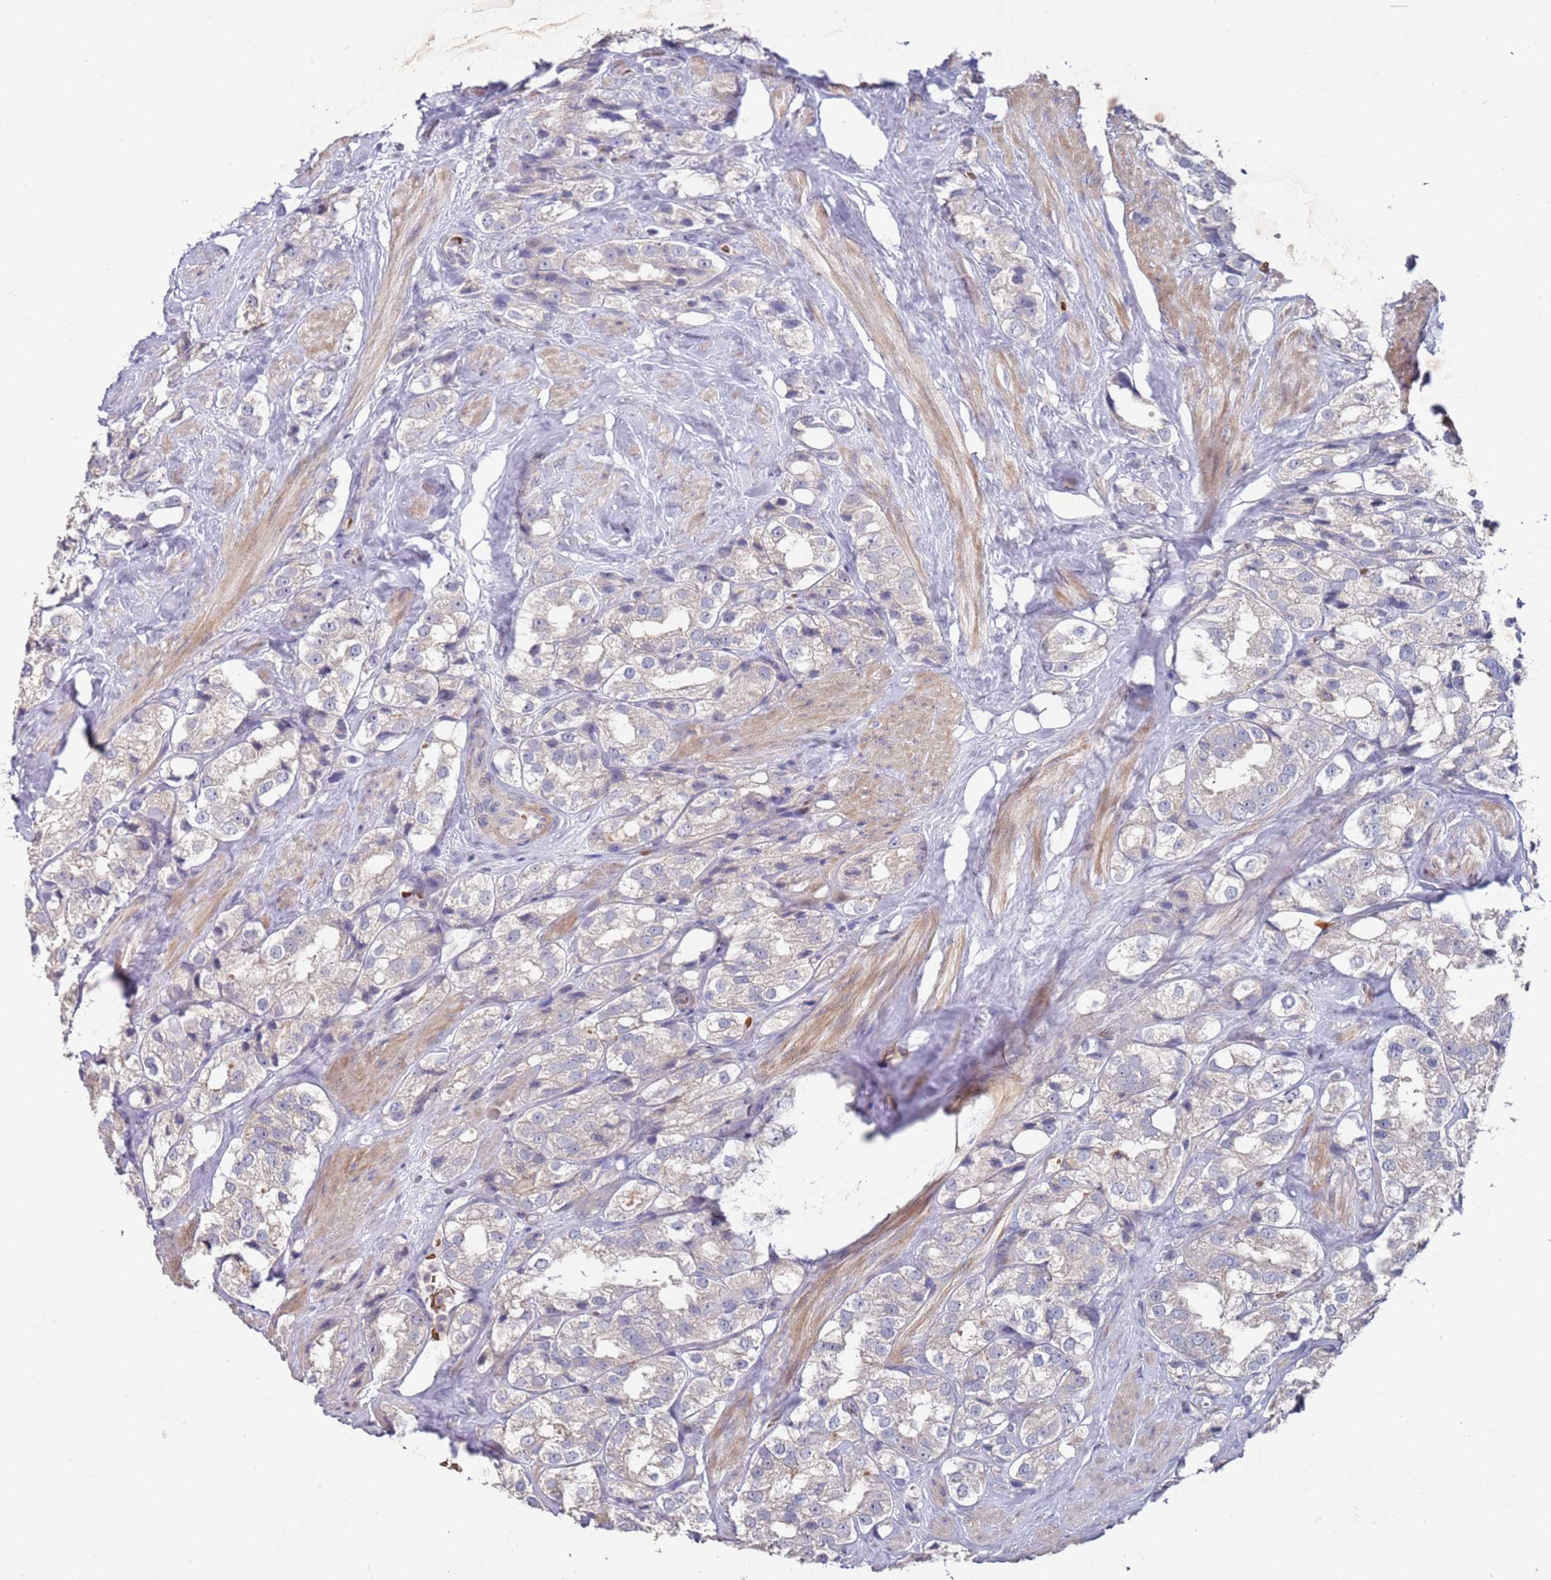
{"staining": {"intensity": "negative", "quantity": "none", "location": "none"}, "tissue": "prostate cancer", "cell_type": "Tumor cells", "image_type": "cancer", "snomed": [{"axis": "morphology", "description": "Adenocarcinoma, NOS"}, {"axis": "topography", "description": "Prostate"}], "caption": "A high-resolution histopathology image shows immunohistochemistry staining of adenocarcinoma (prostate), which demonstrates no significant expression in tumor cells.", "gene": "LACC1", "patient": {"sex": "male", "age": 79}}